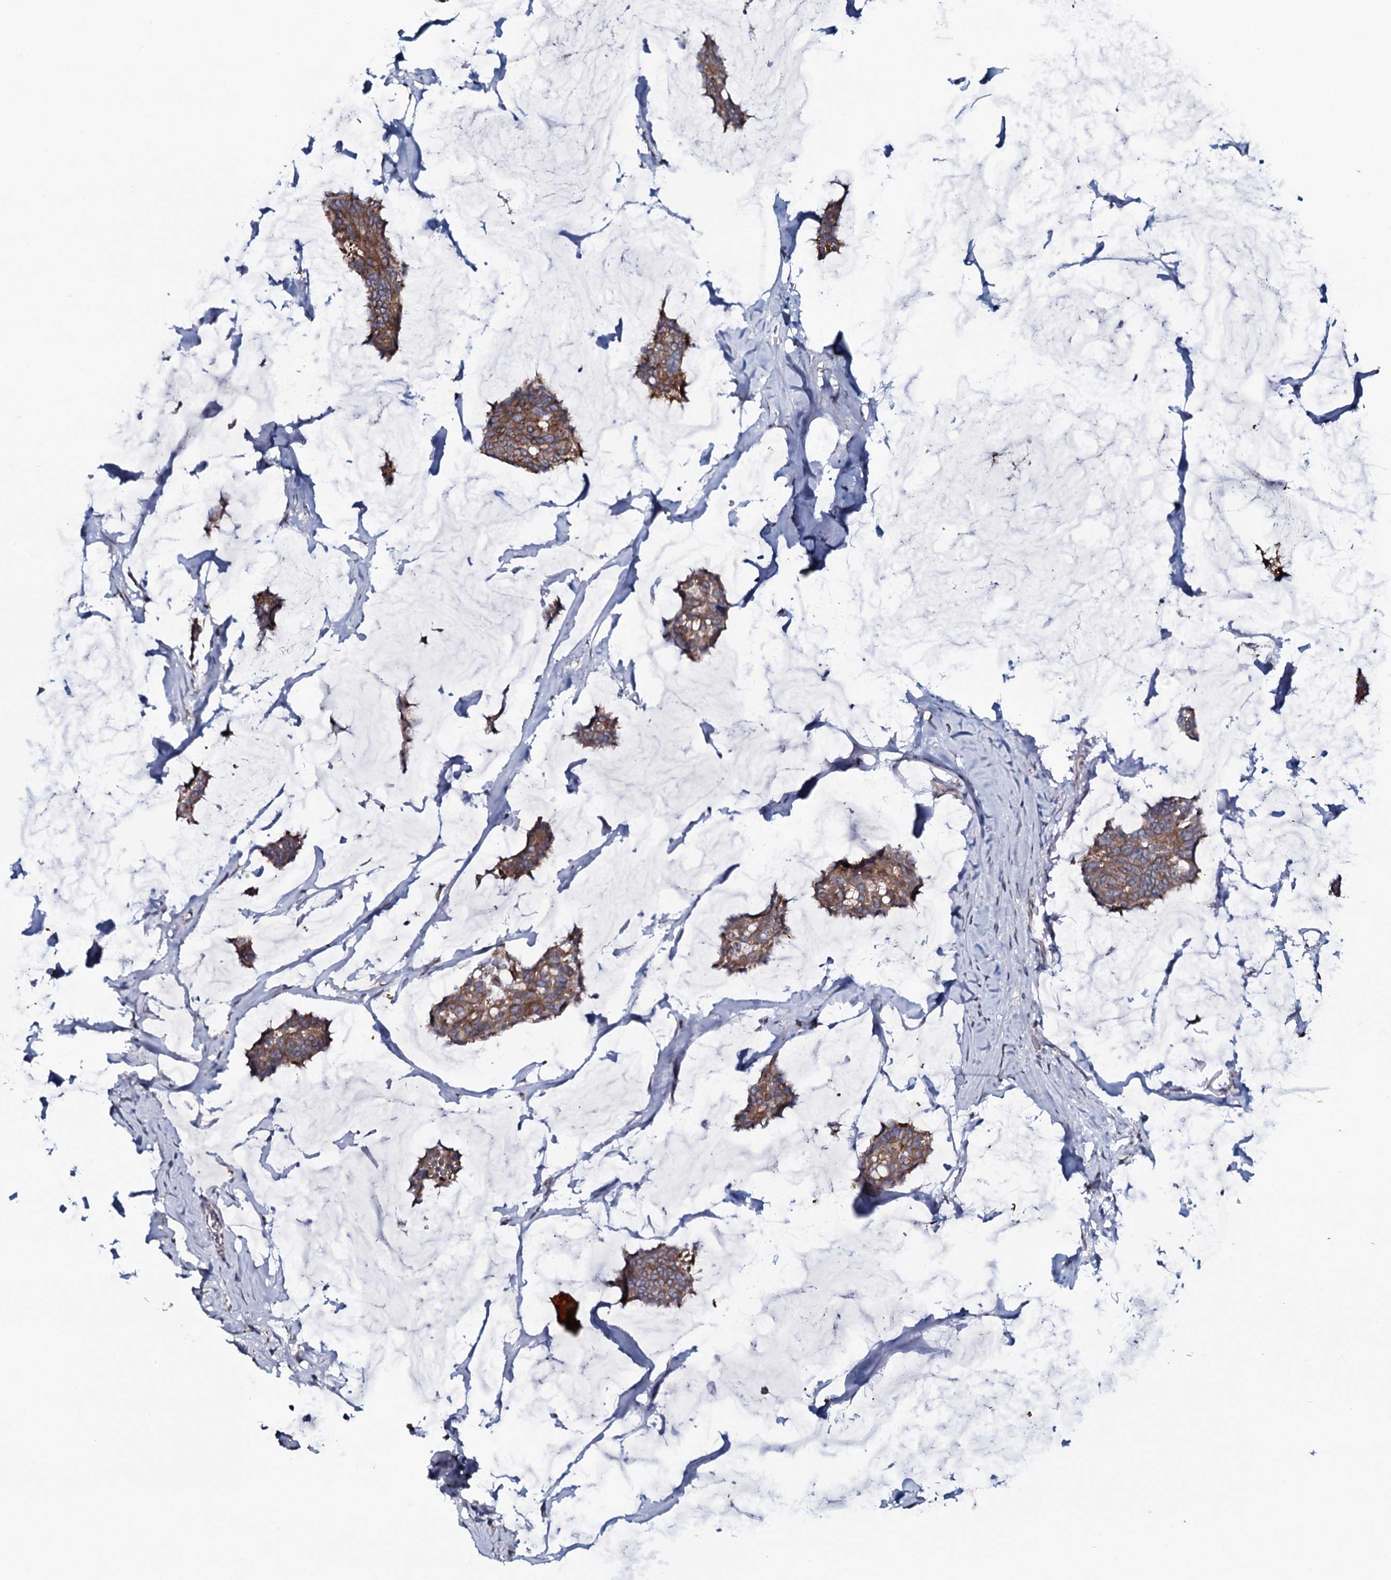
{"staining": {"intensity": "moderate", "quantity": ">75%", "location": "cytoplasmic/membranous"}, "tissue": "breast cancer", "cell_type": "Tumor cells", "image_type": "cancer", "snomed": [{"axis": "morphology", "description": "Duct carcinoma"}, {"axis": "topography", "description": "Breast"}], "caption": "About >75% of tumor cells in human breast invasive ductal carcinoma show moderate cytoplasmic/membranous protein positivity as visualized by brown immunohistochemical staining.", "gene": "TMEM151A", "patient": {"sex": "female", "age": 93}}